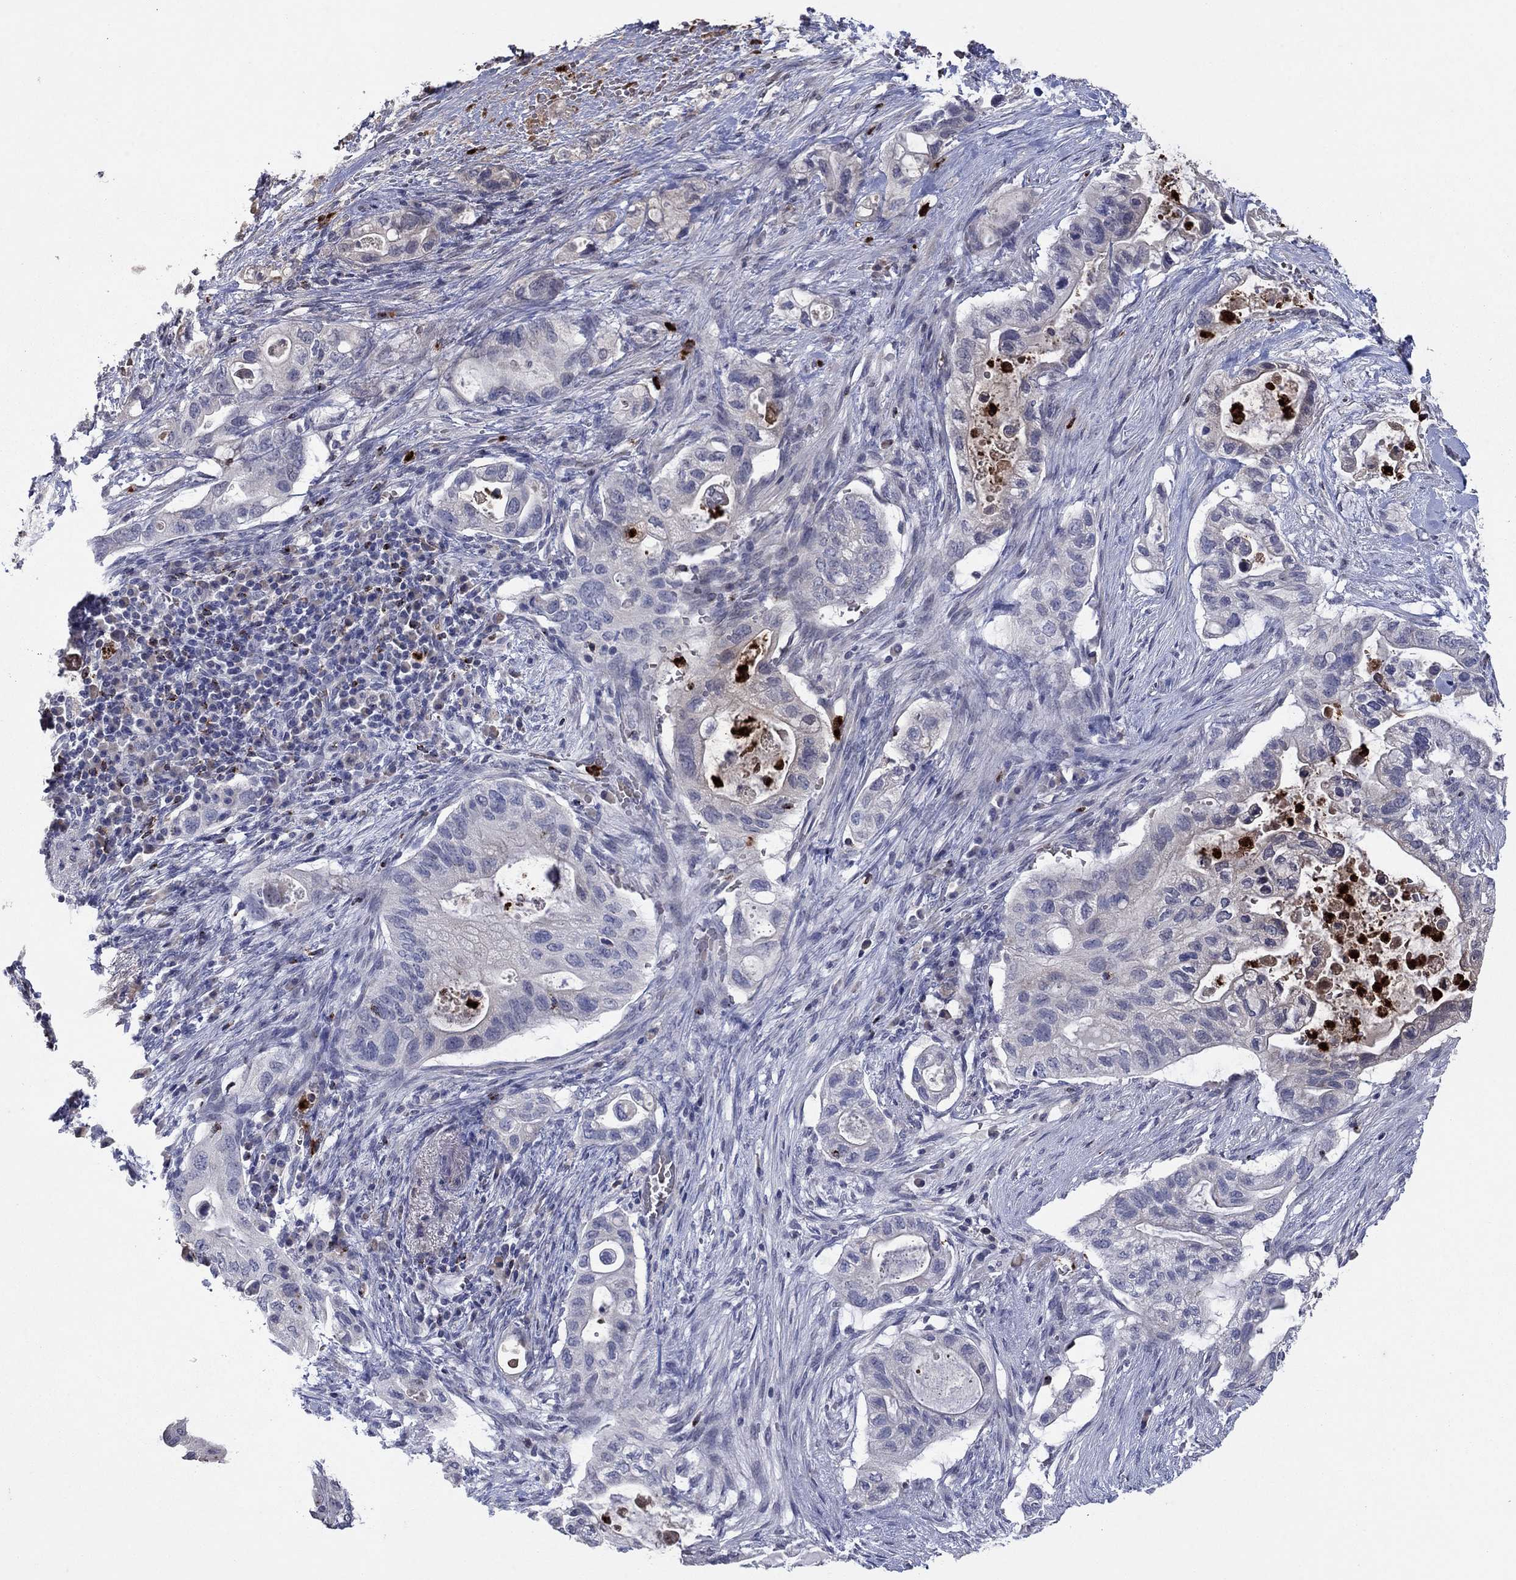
{"staining": {"intensity": "negative", "quantity": "none", "location": "none"}, "tissue": "pancreatic cancer", "cell_type": "Tumor cells", "image_type": "cancer", "snomed": [{"axis": "morphology", "description": "Adenocarcinoma, NOS"}, {"axis": "topography", "description": "Pancreas"}], "caption": "The photomicrograph shows no significant positivity in tumor cells of pancreatic cancer.", "gene": "CCL5", "patient": {"sex": "female", "age": 72}}